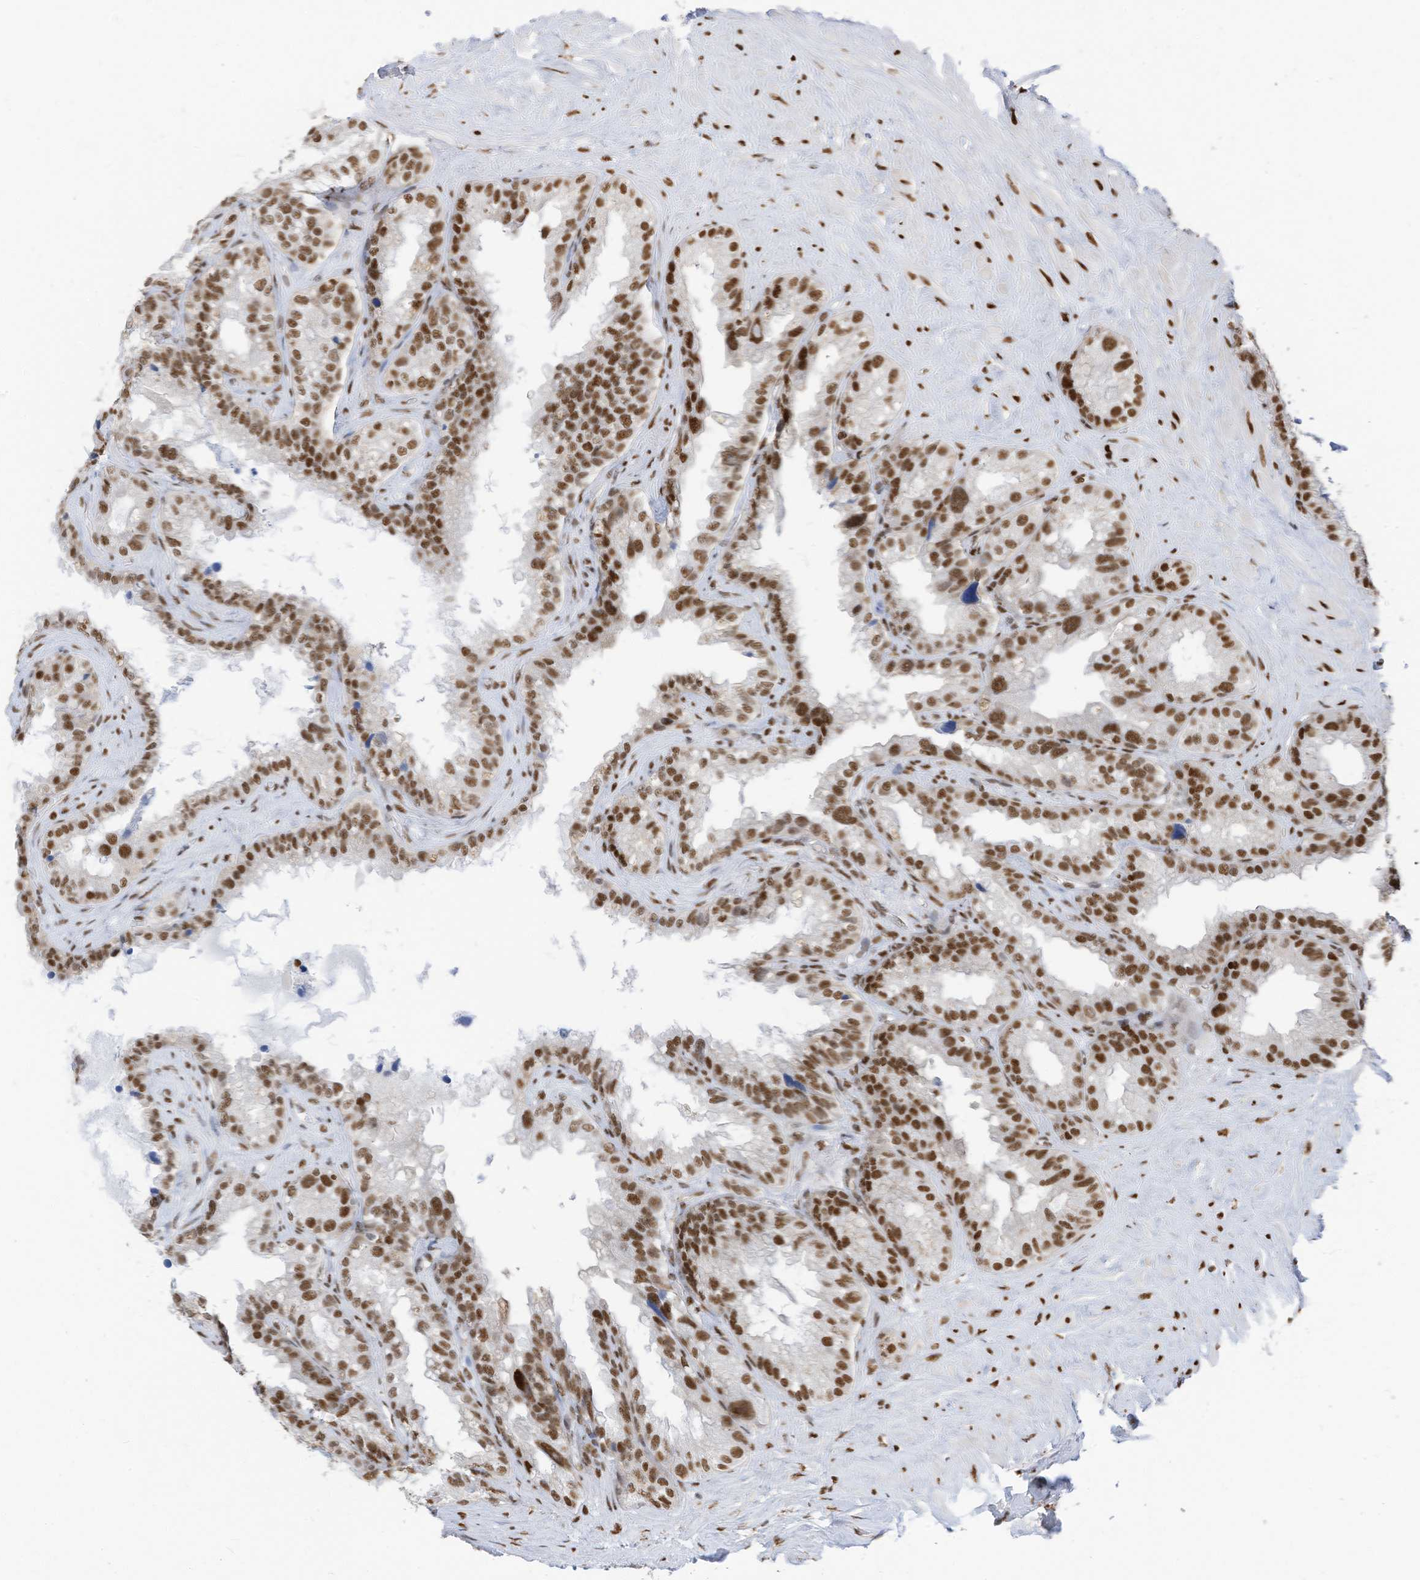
{"staining": {"intensity": "strong", "quantity": ">75%", "location": "nuclear"}, "tissue": "seminal vesicle", "cell_type": "Glandular cells", "image_type": "normal", "snomed": [{"axis": "morphology", "description": "Normal tissue, NOS"}, {"axis": "topography", "description": "Seminal veicle"}], "caption": "Protein expression analysis of normal seminal vesicle shows strong nuclear staining in approximately >75% of glandular cells. Using DAB (3,3'-diaminobenzidine) (brown) and hematoxylin (blue) stains, captured at high magnification using brightfield microscopy.", "gene": "KHSRP", "patient": {"sex": "male", "age": 80}}